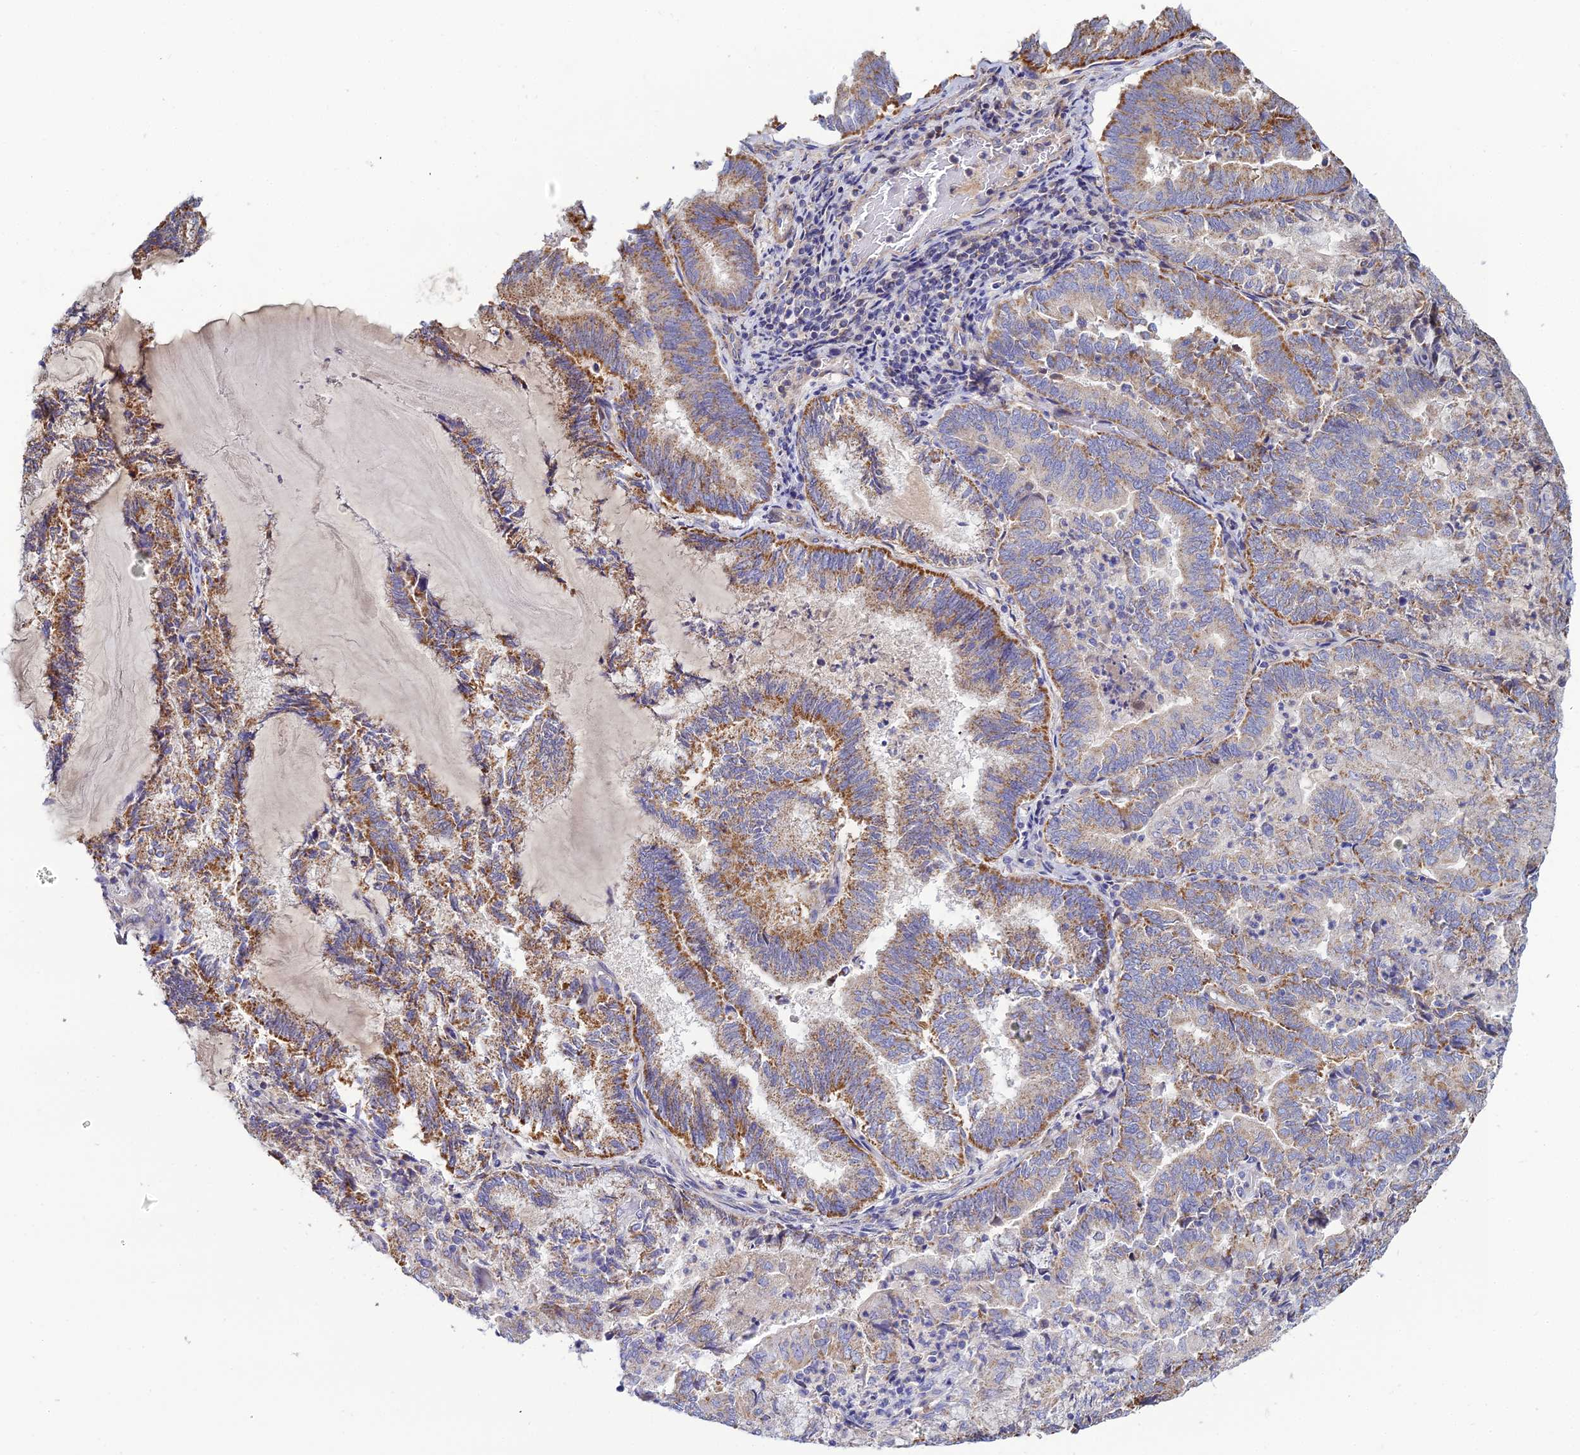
{"staining": {"intensity": "moderate", "quantity": ">75%", "location": "cytoplasmic/membranous"}, "tissue": "endometrial cancer", "cell_type": "Tumor cells", "image_type": "cancer", "snomed": [{"axis": "morphology", "description": "Adenocarcinoma, NOS"}, {"axis": "topography", "description": "Endometrium"}], "caption": "This photomicrograph displays immunohistochemistry staining of endometrial cancer (adenocarcinoma), with medium moderate cytoplasmic/membranous expression in about >75% of tumor cells.", "gene": "ACOT2", "patient": {"sex": "female", "age": 80}}